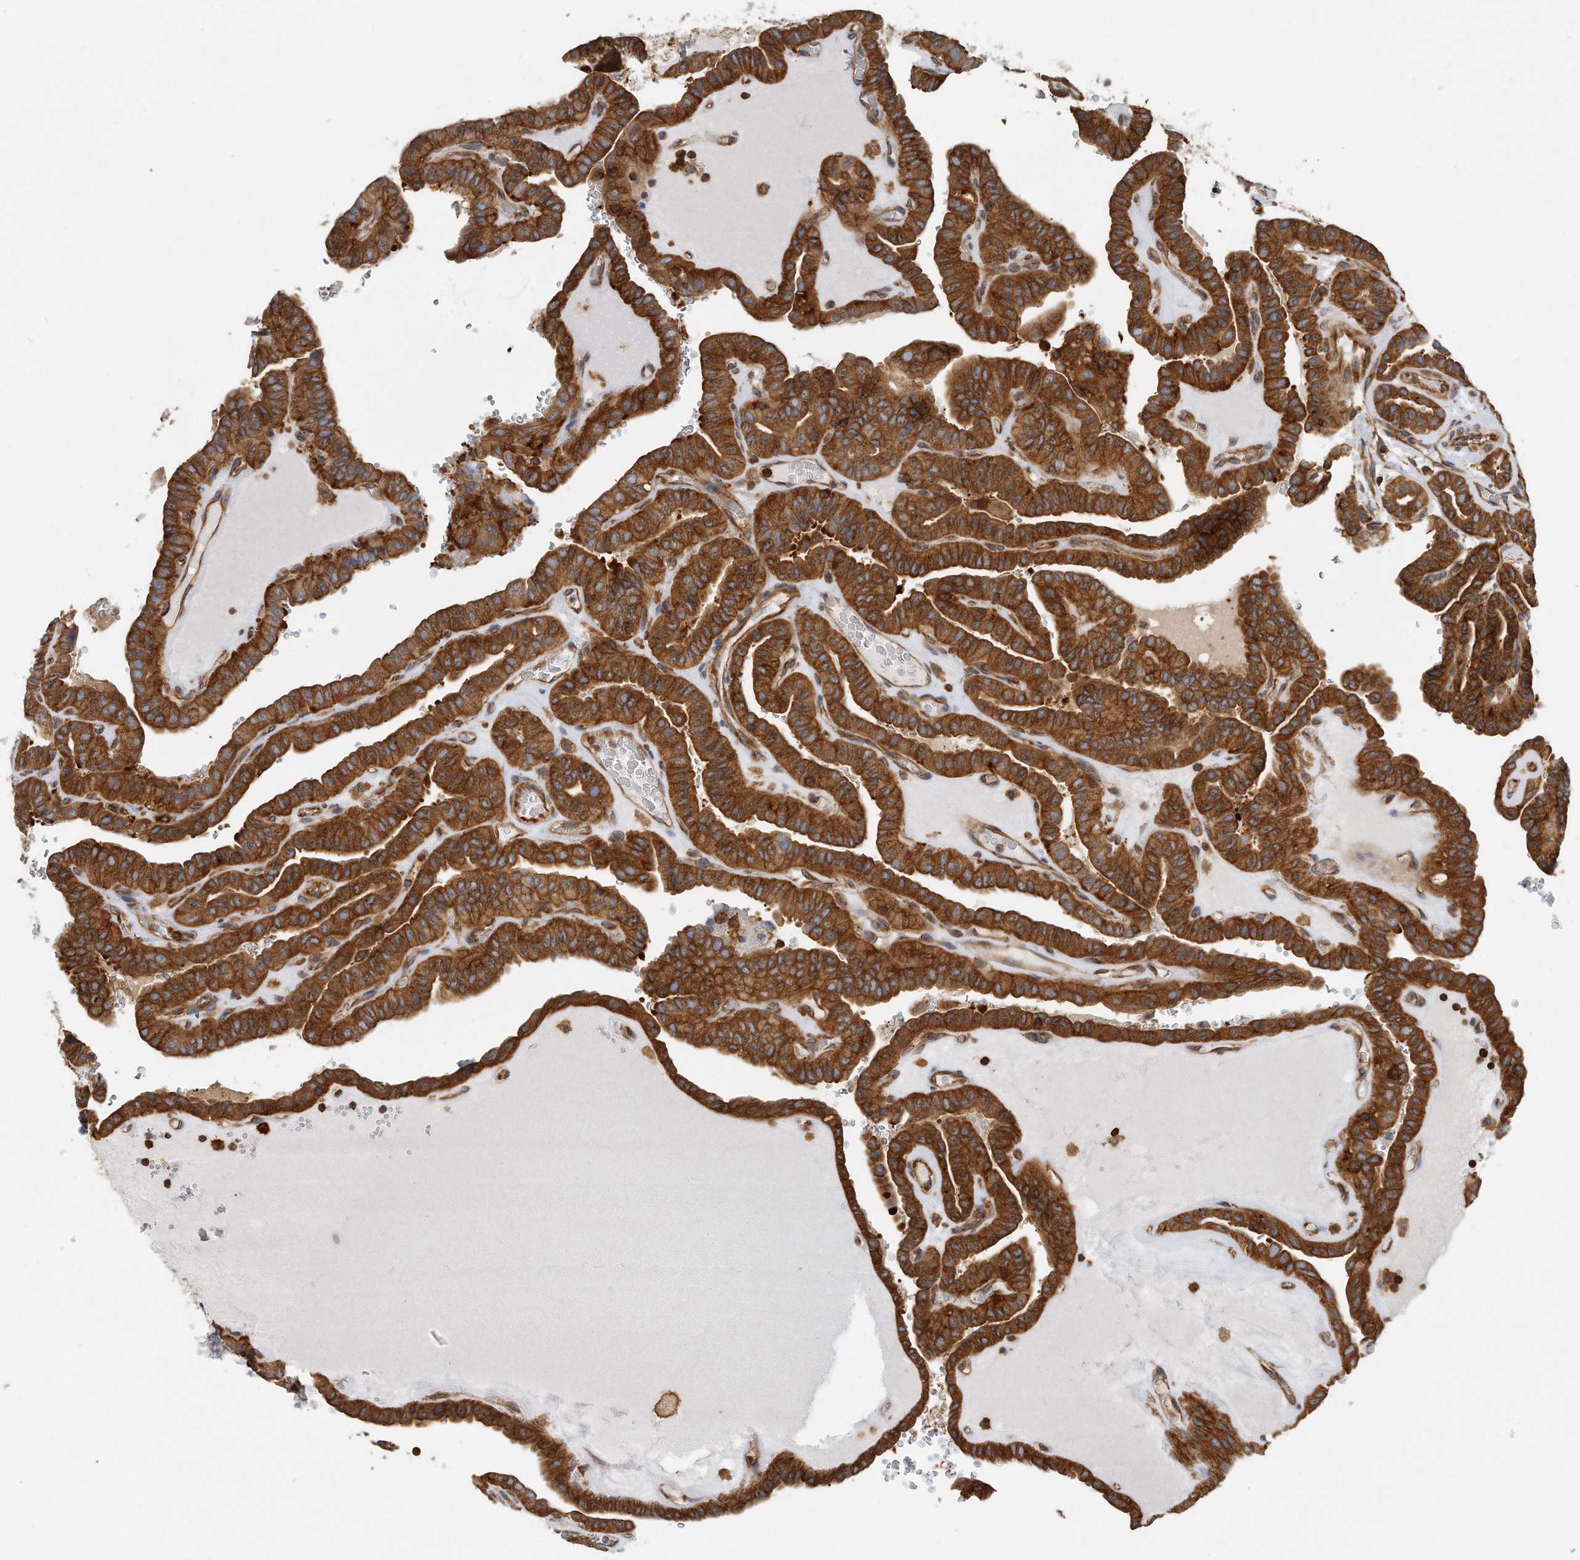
{"staining": {"intensity": "strong", "quantity": ">75%", "location": "cytoplasmic/membranous"}, "tissue": "thyroid cancer", "cell_type": "Tumor cells", "image_type": "cancer", "snomed": [{"axis": "morphology", "description": "Papillary adenocarcinoma, NOS"}, {"axis": "topography", "description": "Thyroid gland"}], "caption": "Thyroid cancer (papillary adenocarcinoma) stained for a protein shows strong cytoplasmic/membranous positivity in tumor cells.", "gene": "EIF3I", "patient": {"sex": "male", "age": 77}}